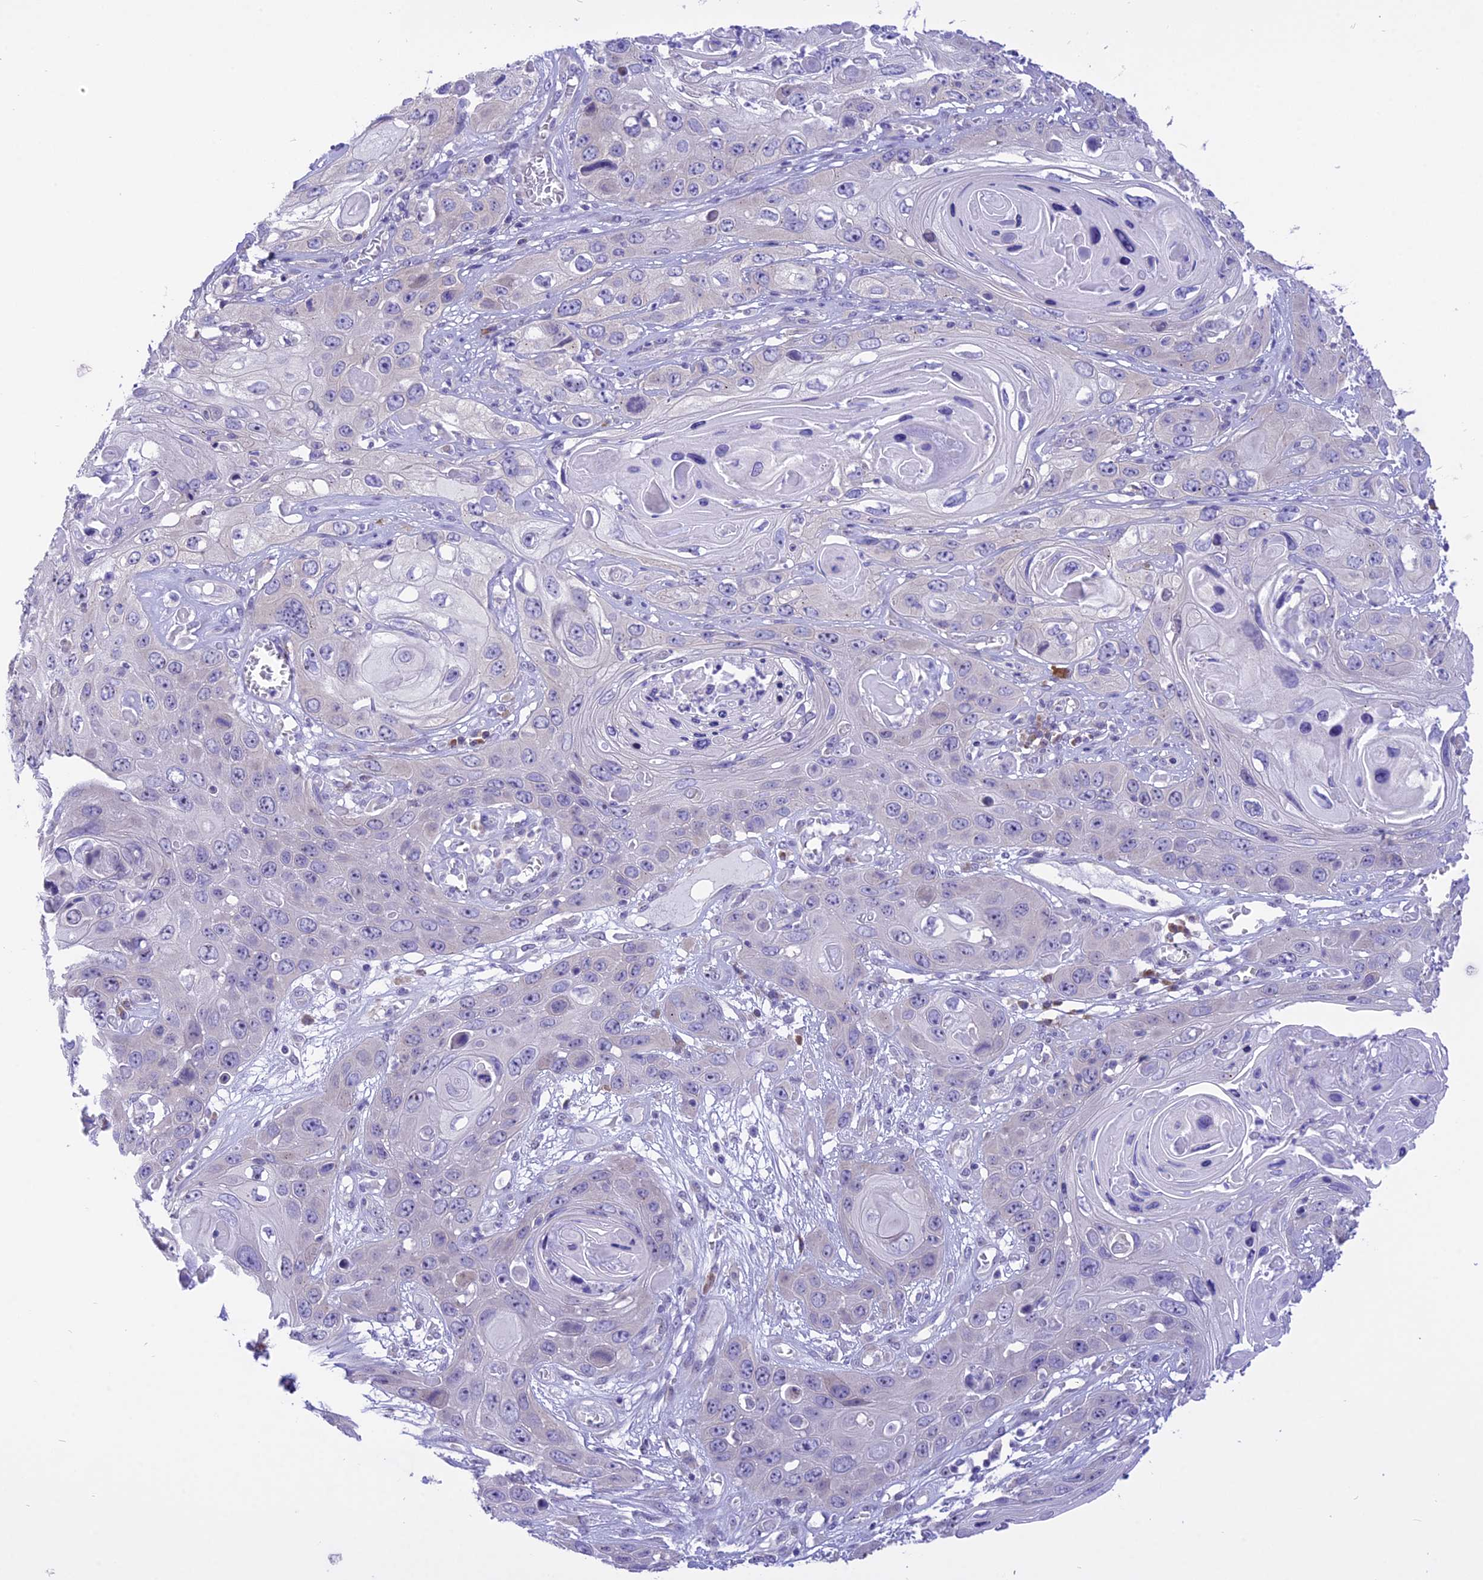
{"staining": {"intensity": "negative", "quantity": "none", "location": "none"}, "tissue": "skin cancer", "cell_type": "Tumor cells", "image_type": "cancer", "snomed": [{"axis": "morphology", "description": "Squamous cell carcinoma, NOS"}, {"axis": "topography", "description": "Skin"}], "caption": "Immunohistochemistry of human skin cancer exhibits no expression in tumor cells.", "gene": "DCAF16", "patient": {"sex": "male", "age": 55}}